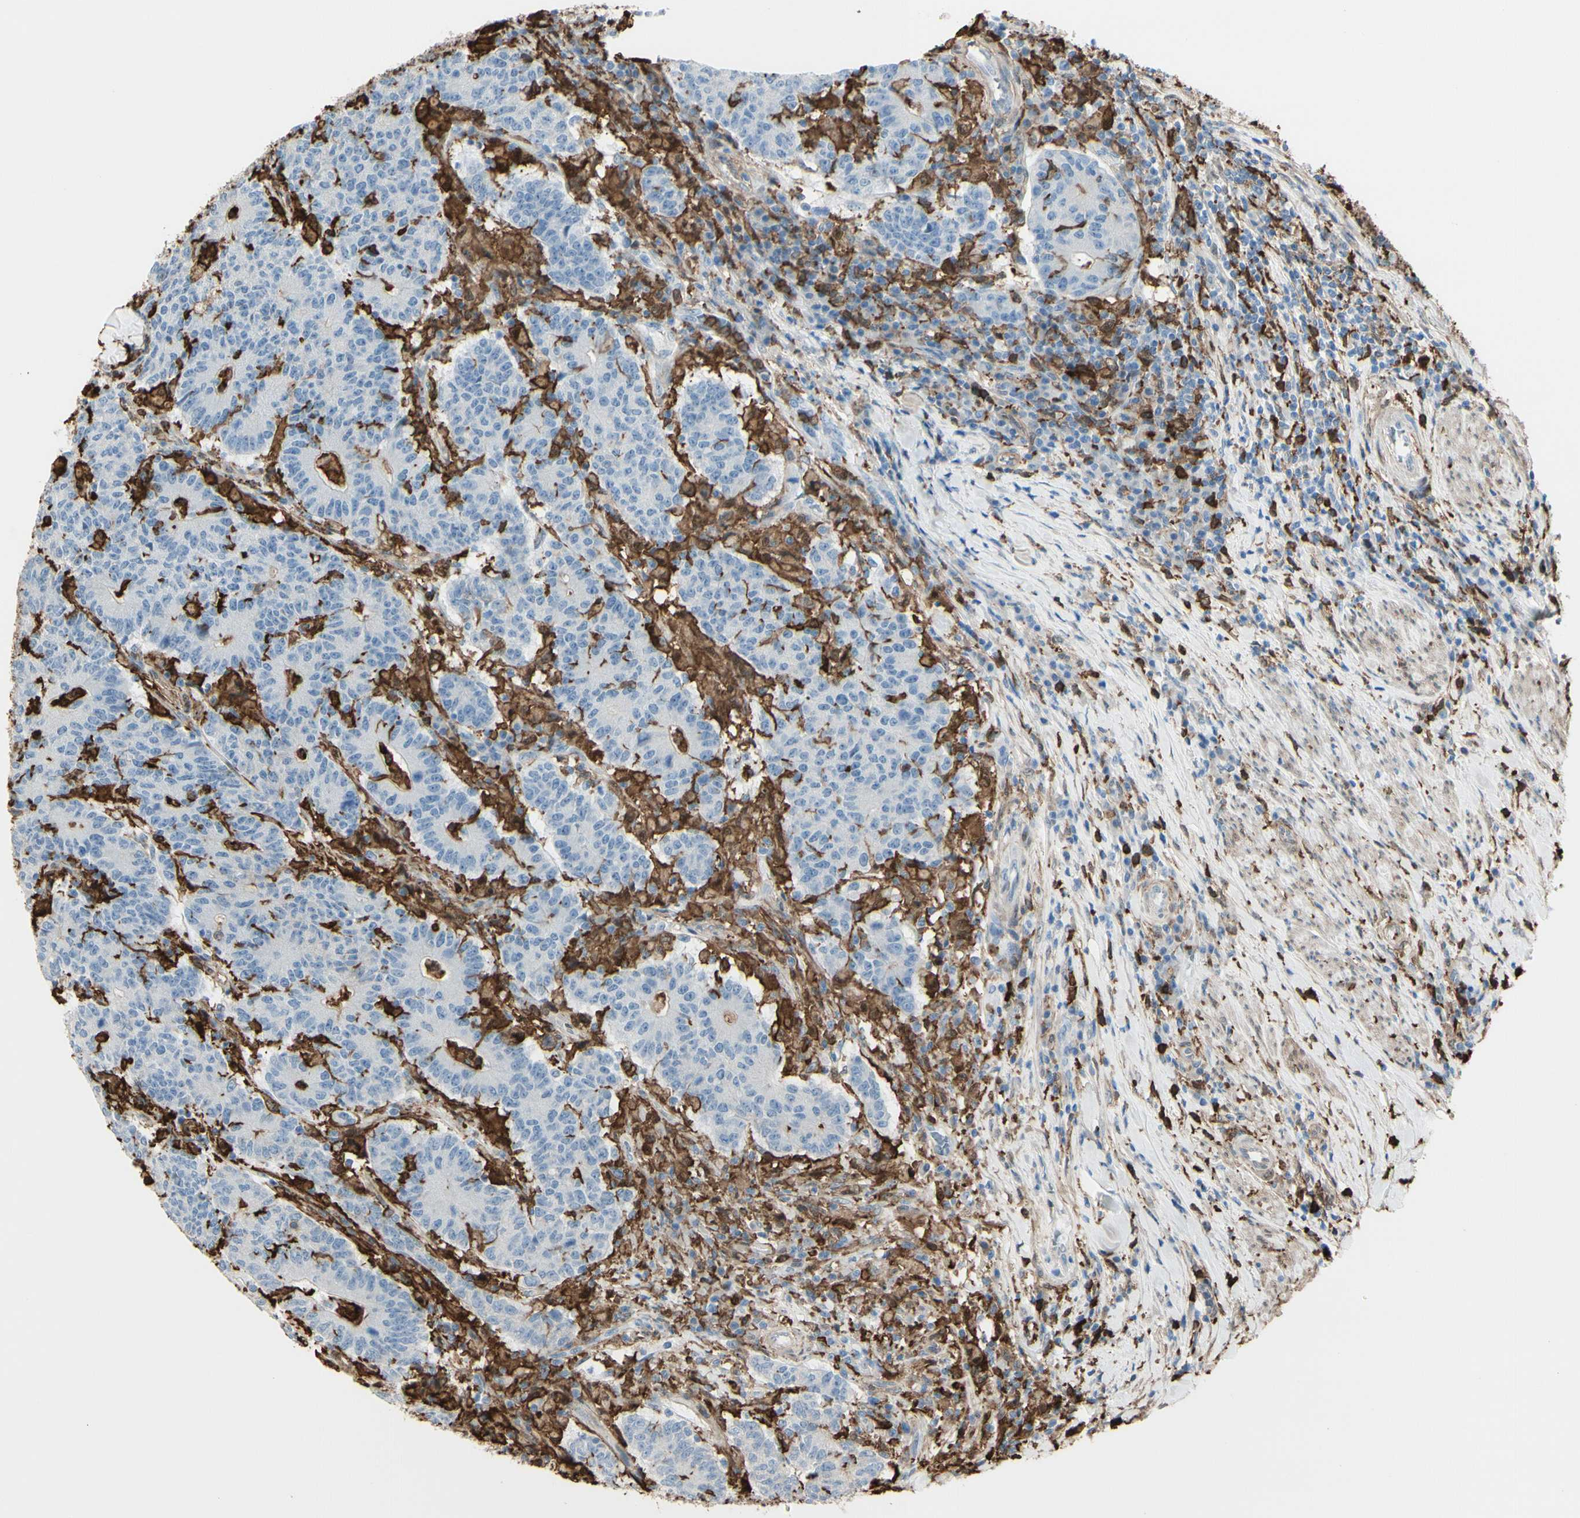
{"staining": {"intensity": "negative", "quantity": "none", "location": "none"}, "tissue": "colorectal cancer", "cell_type": "Tumor cells", "image_type": "cancer", "snomed": [{"axis": "morphology", "description": "Normal tissue, NOS"}, {"axis": "morphology", "description": "Adenocarcinoma, NOS"}, {"axis": "topography", "description": "Colon"}], "caption": "An immunohistochemistry (IHC) photomicrograph of colorectal cancer is shown. There is no staining in tumor cells of colorectal cancer. The staining is performed using DAB (3,3'-diaminobenzidine) brown chromogen with nuclei counter-stained in using hematoxylin.", "gene": "GSN", "patient": {"sex": "female", "age": 75}}